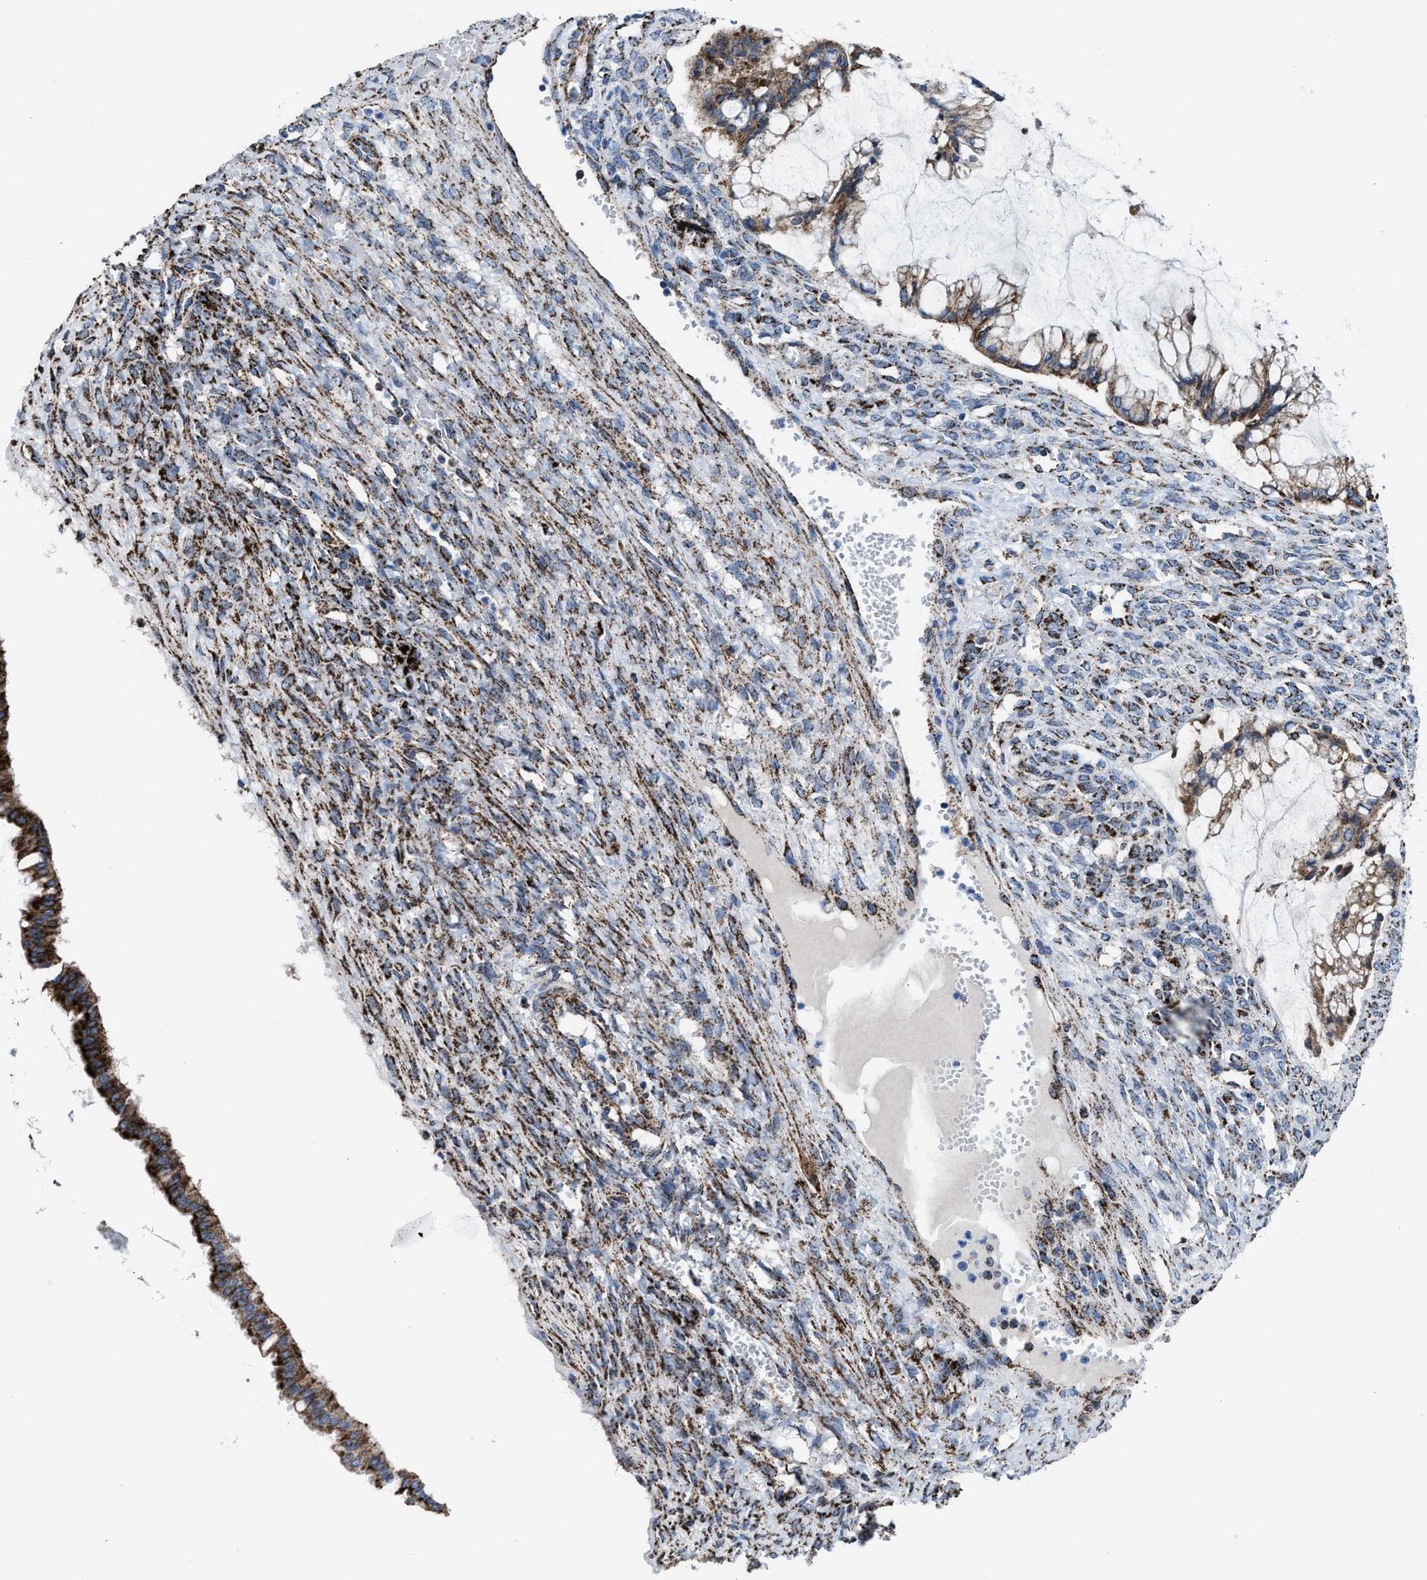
{"staining": {"intensity": "strong", "quantity": ">75%", "location": "cytoplasmic/membranous"}, "tissue": "ovarian cancer", "cell_type": "Tumor cells", "image_type": "cancer", "snomed": [{"axis": "morphology", "description": "Cystadenocarcinoma, mucinous, NOS"}, {"axis": "topography", "description": "Ovary"}], "caption": "IHC image of neoplastic tissue: human ovarian cancer stained using immunohistochemistry displays high levels of strong protein expression localized specifically in the cytoplasmic/membranous of tumor cells, appearing as a cytoplasmic/membranous brown color.", "gene": "ALDH1B1", "patient": {"sex": "female", "age": 73}}